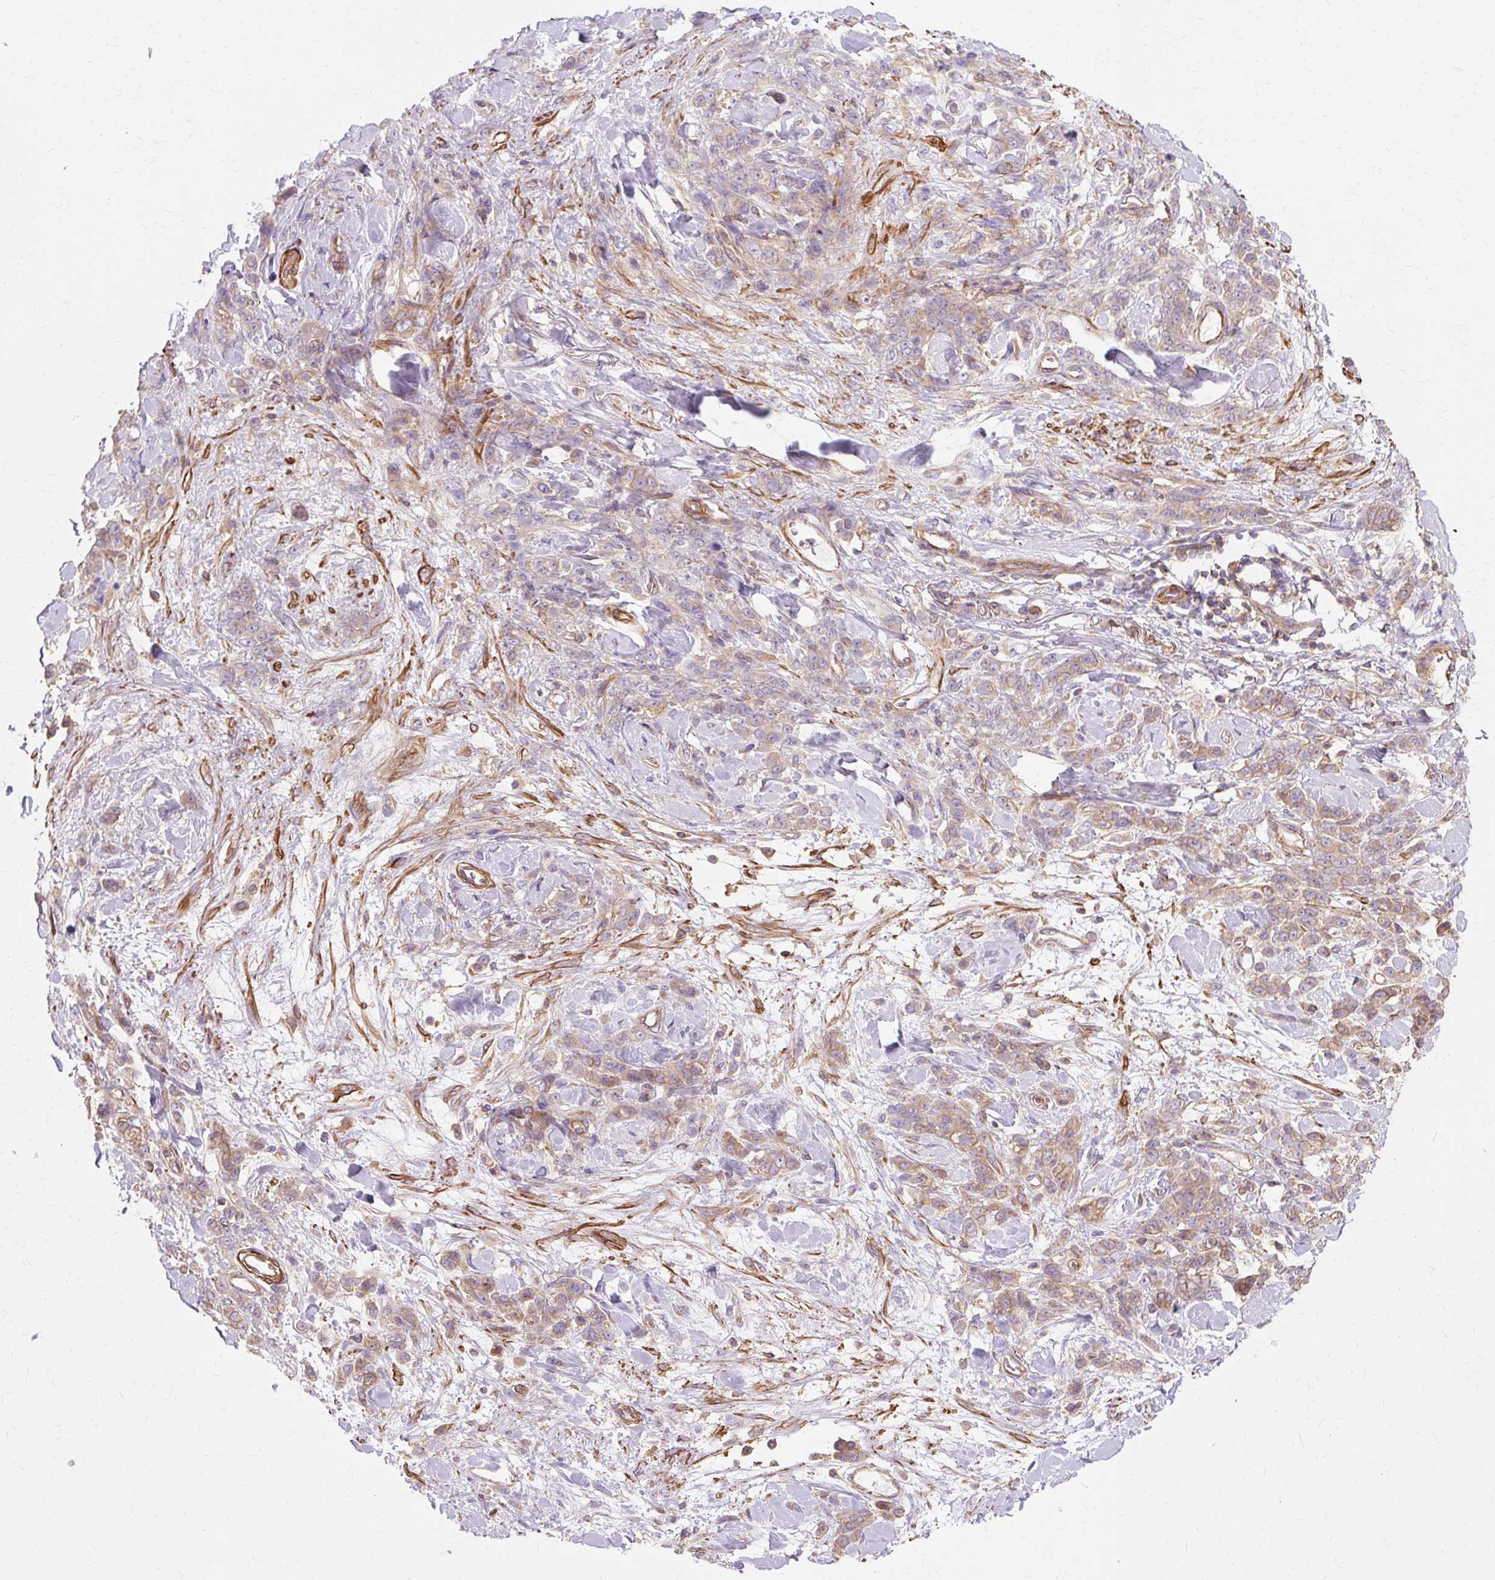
{"staining": {"intensity": "weak", "quantity": "25%-75%", "location": "cytoplasmic/membranous"}, "tissue": "stomach cancer", "cell_type": "Tumor cells", "image_type": "cancer", "snomed": [{"axis": "morphology", "description": "Normal tissue, NOS"}, {"axis": "morphology", "description": "Adenocarcinoma, NOS"}, {"axis": "topography", "description": "Stomach"}], "caption": "Protein positivity by IHC demonstrates weak cytoplasmic/membranous staining in approximately 25%-75% of tumor cells in stomach adenocarcinoma.", "gene": "TBC1D2B", "patient": {"sex": "male", "age": 82}}